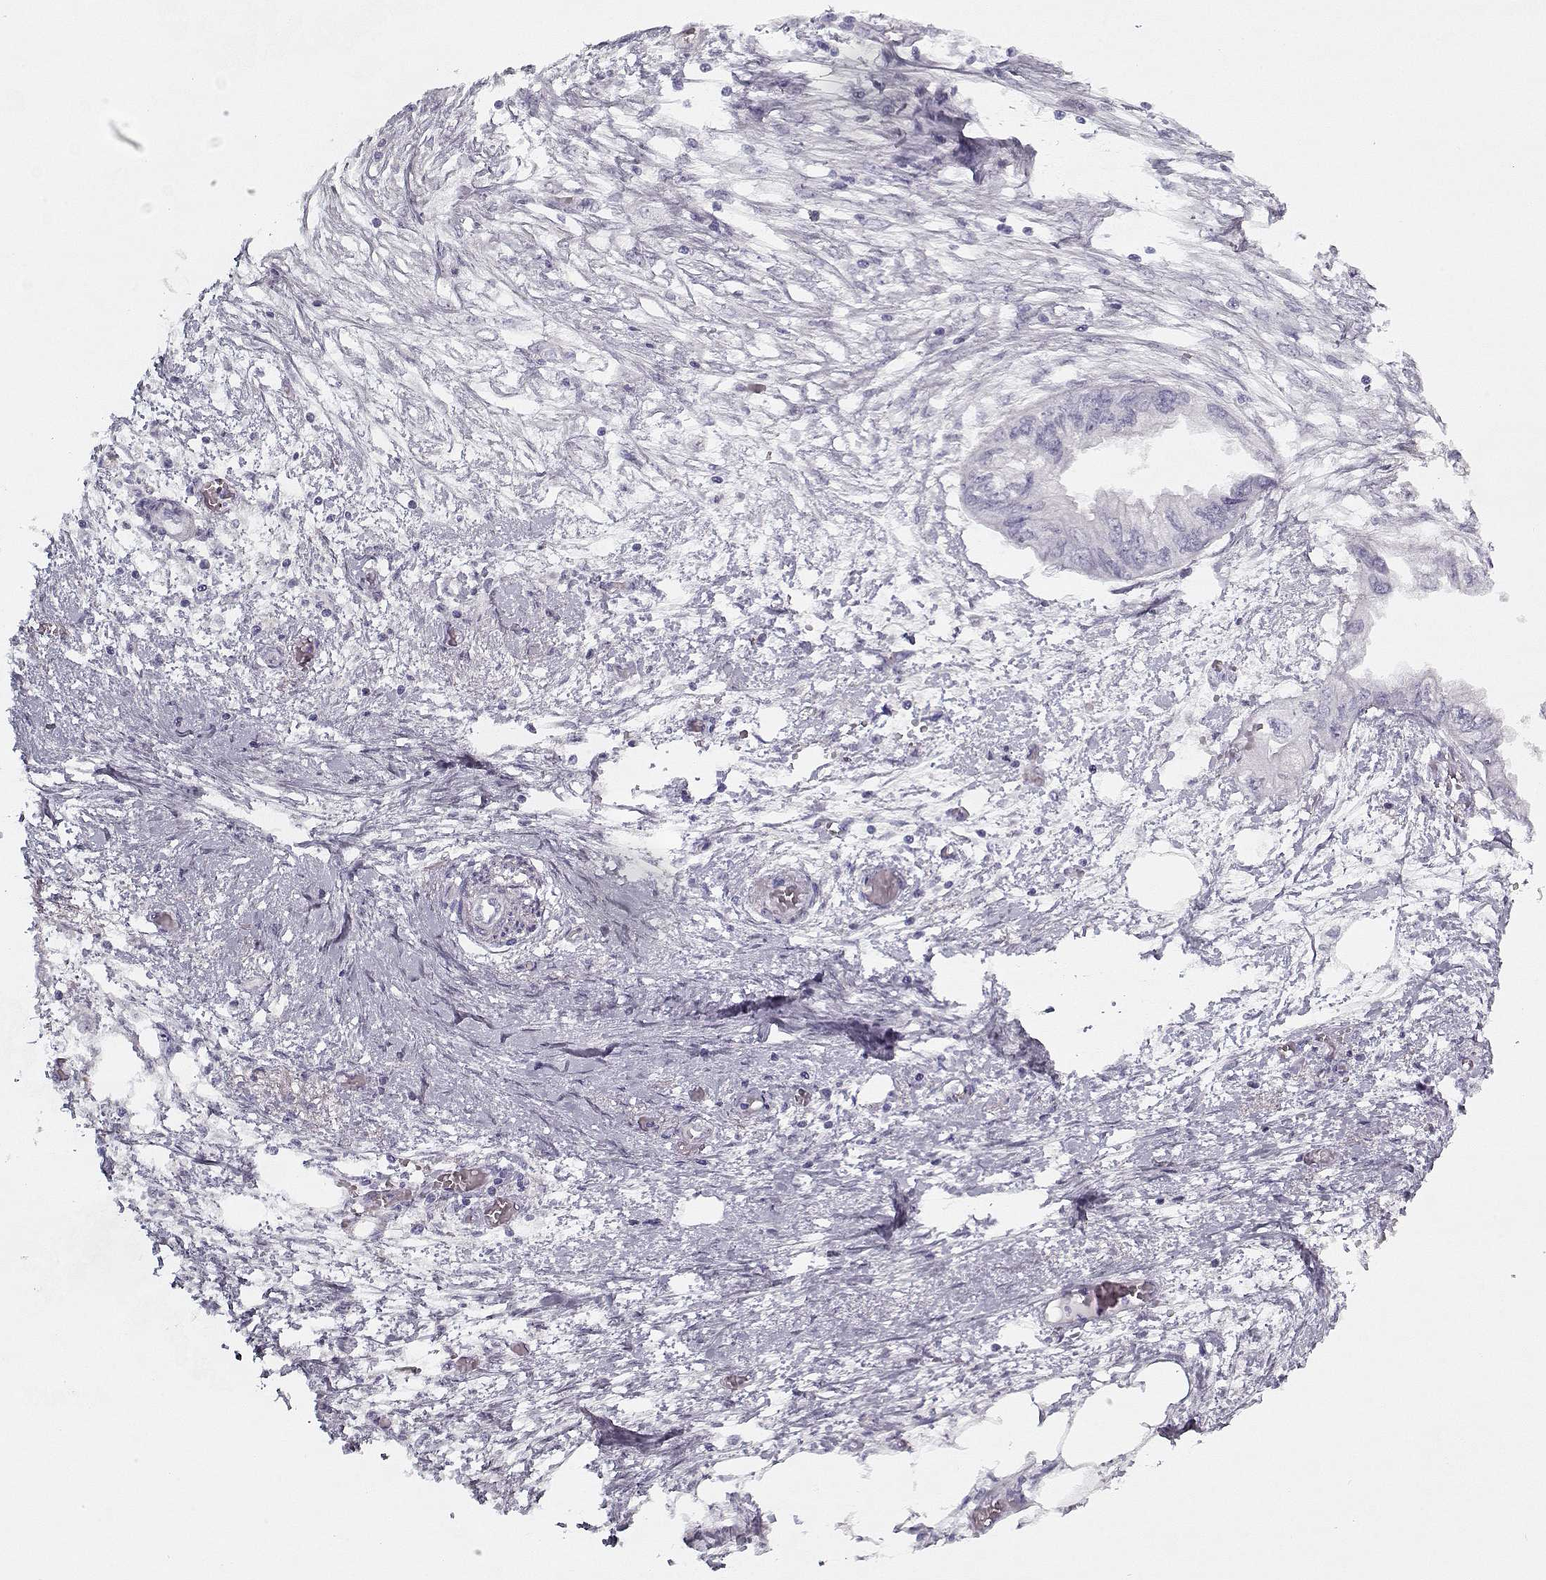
{"staining": {"intensity": "negative", "quantity": "none", "location": "none"}, "tissue": "endometrial cancer", "cell_type": "Tumor cells", "image_type": "cancer", "snomed": [{"axis": "morphology", "description": "Adenocarcinoma, NOS"}, {"axis": "morphology", "description": "Adenocarcinoma, metastatic, NOS"}, {"axis": "topography", "description": "Adipose tissue"}, {"axis": "topography", "description": "Endometrium"}], "caption": "Immunohistochemical staining of metastatic adenocarcinoma (endometrial) reveals no significant staining in tumor cells. (IHC, brightfield microscopy, high magnification).", "gene": "CCDC136", "patient": {"sex": "female", "age": 67}}